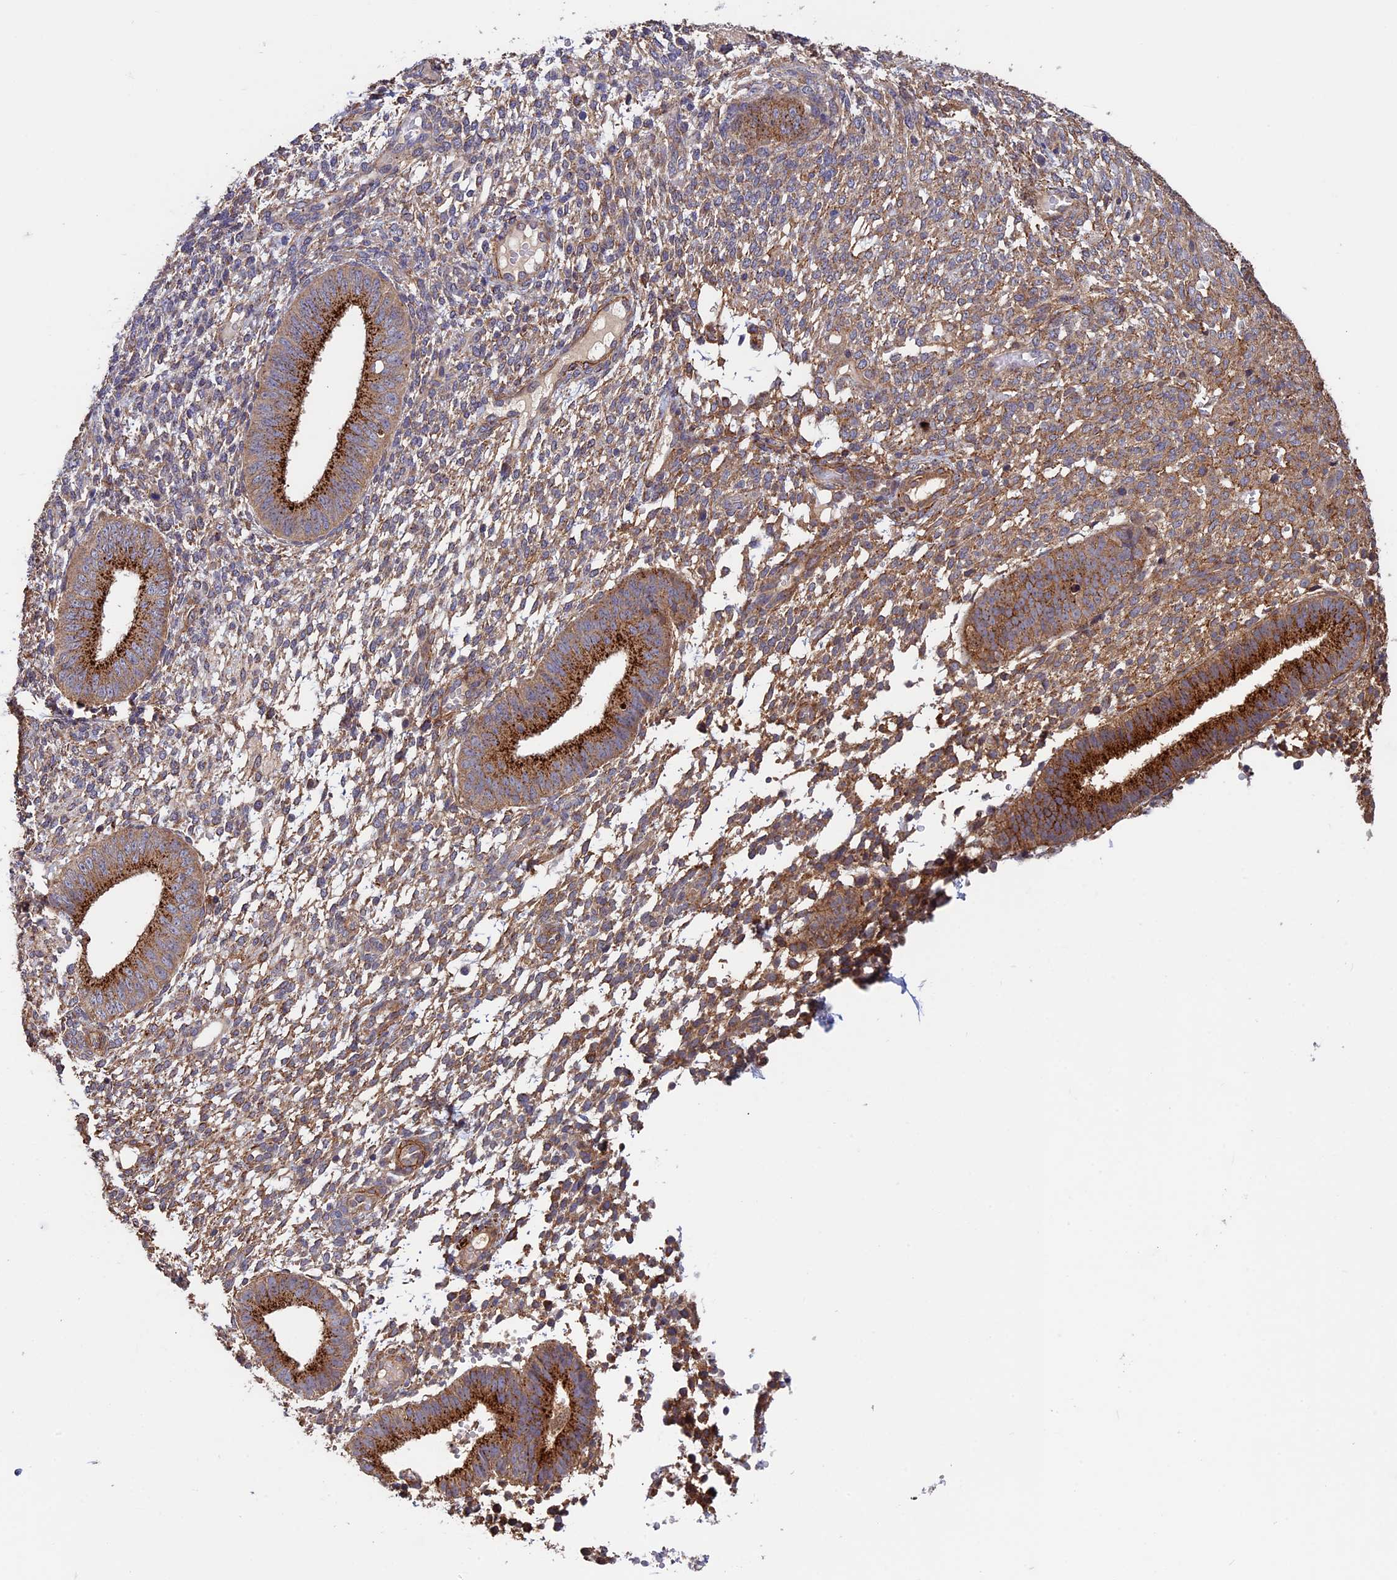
{"staining": {"intensity": "moderate", "quantity": ">75%", "location": "cytoplasmic/membranous"}, "tissue": "endometrium", "cell_type": "Cells in endometrial stroma", "image_type": "normal", "snomed": [{"axis": "morphology", "description": "Normal tissue, NOS"}, {"axis": "topography", "description": "Endometrium"}], "caption": "IHC staining of unremarkable endometrium, which reveals medium levels of moderate cytoplasmic/membranous staining in approximately >75% of cells in endometrial stroma indicating moderate cytoplasmic/membranous protein staining. The staining was performed using DAB (brown) for protein detection and nuclei were counterstained in hematoxylin (blue).", "gene": "SLC9A5", "patient": {"sex": "female", "age": 49}}